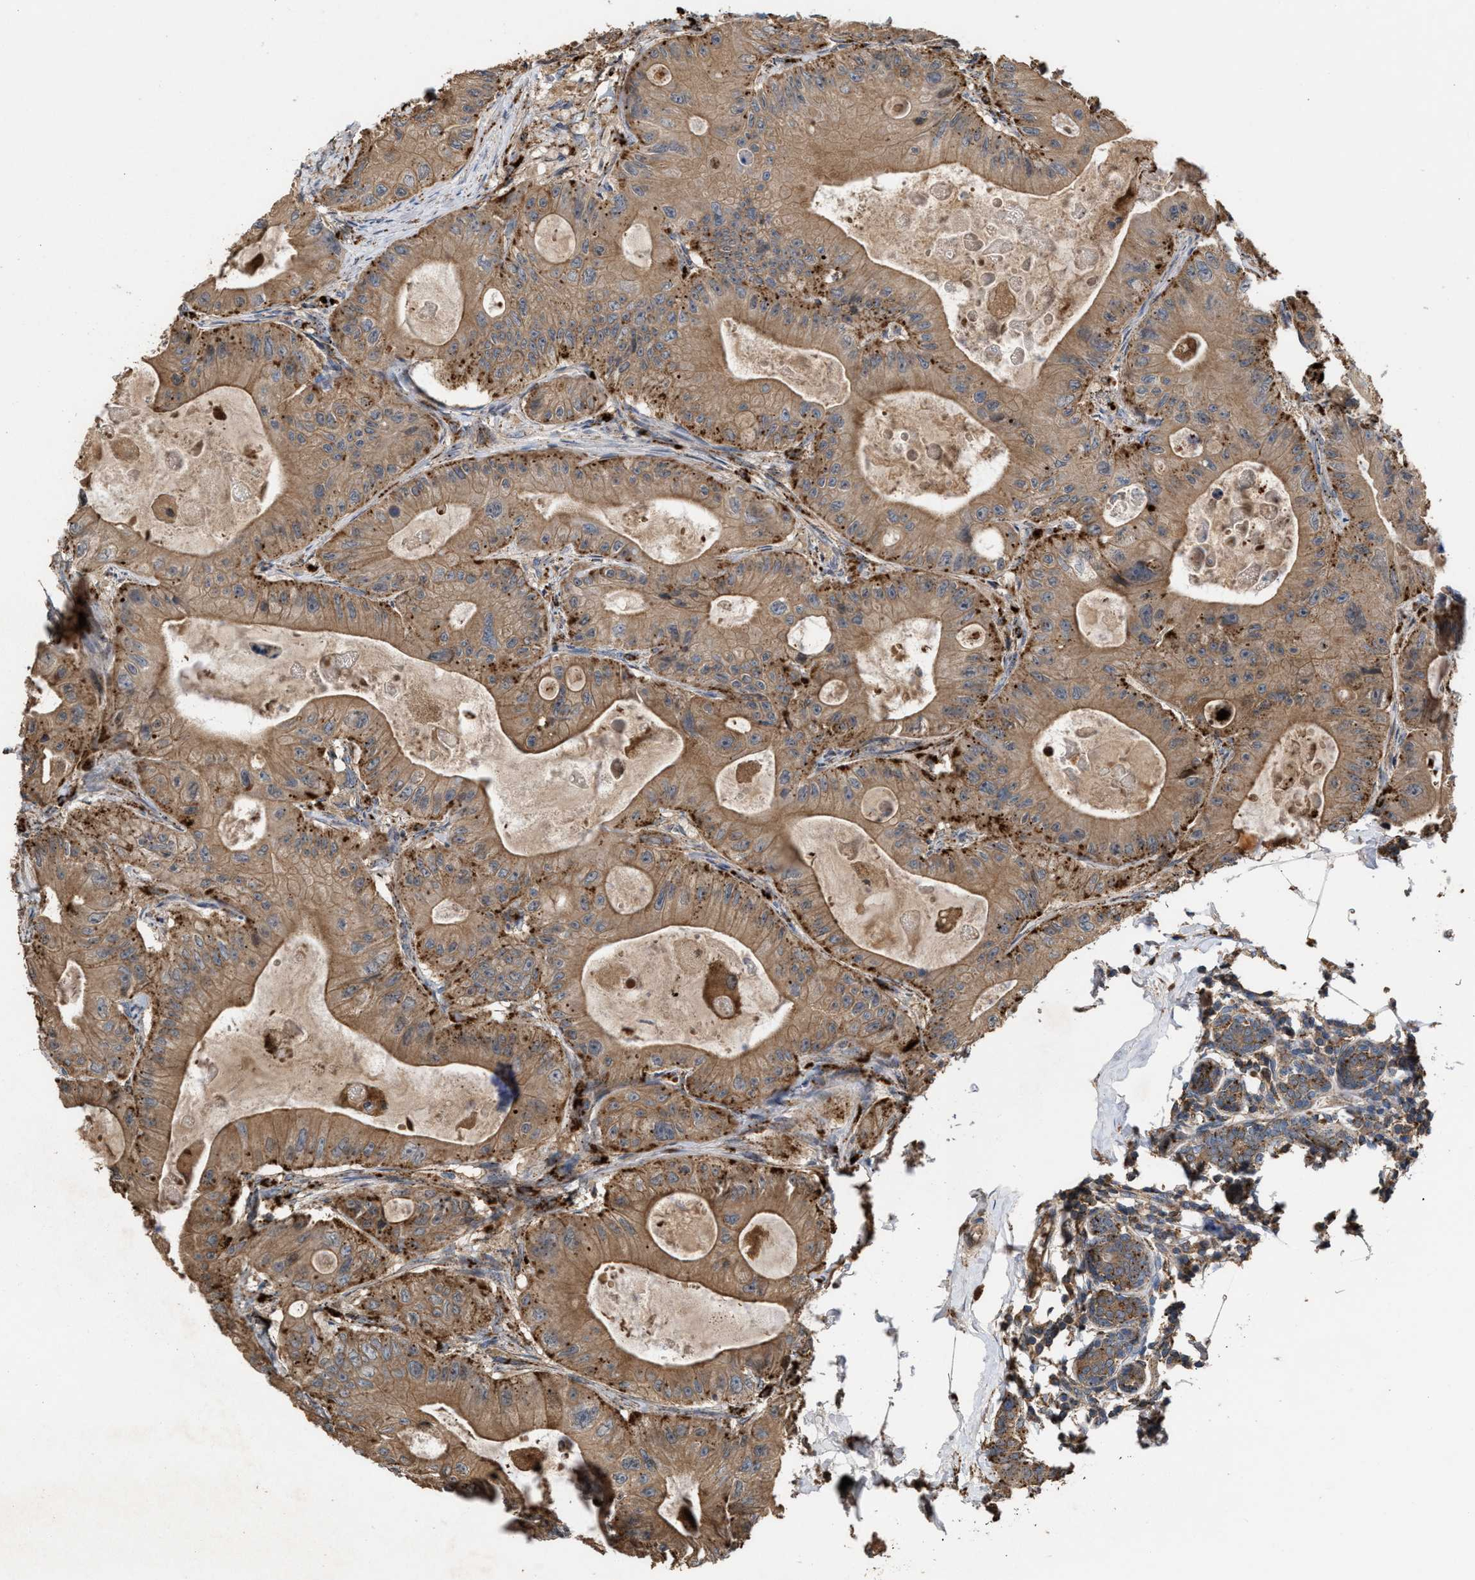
{"staining": {"intensity": "moderate", "quantity": ">75%", "location": "cytoplasmic/membranous"}, "tissue": "colorectal cancer", "cell_type": "Tumor cells", "image_type": "cancer", "snomed": [{"axis": "morphology", "description": "Adenocarcinoma, NOS"}, {"axis": "topography", "description": "Colon"}], "caption": "About >75% of tumor cells in human colorectal cancer (adenocarcinoma) reveal moderate cytoplasmic/membranous protein expression as visualized by brown immunohistochemical staining.", "gene": "ELMO3", "patient": {"sex": "female", "age": 46}}